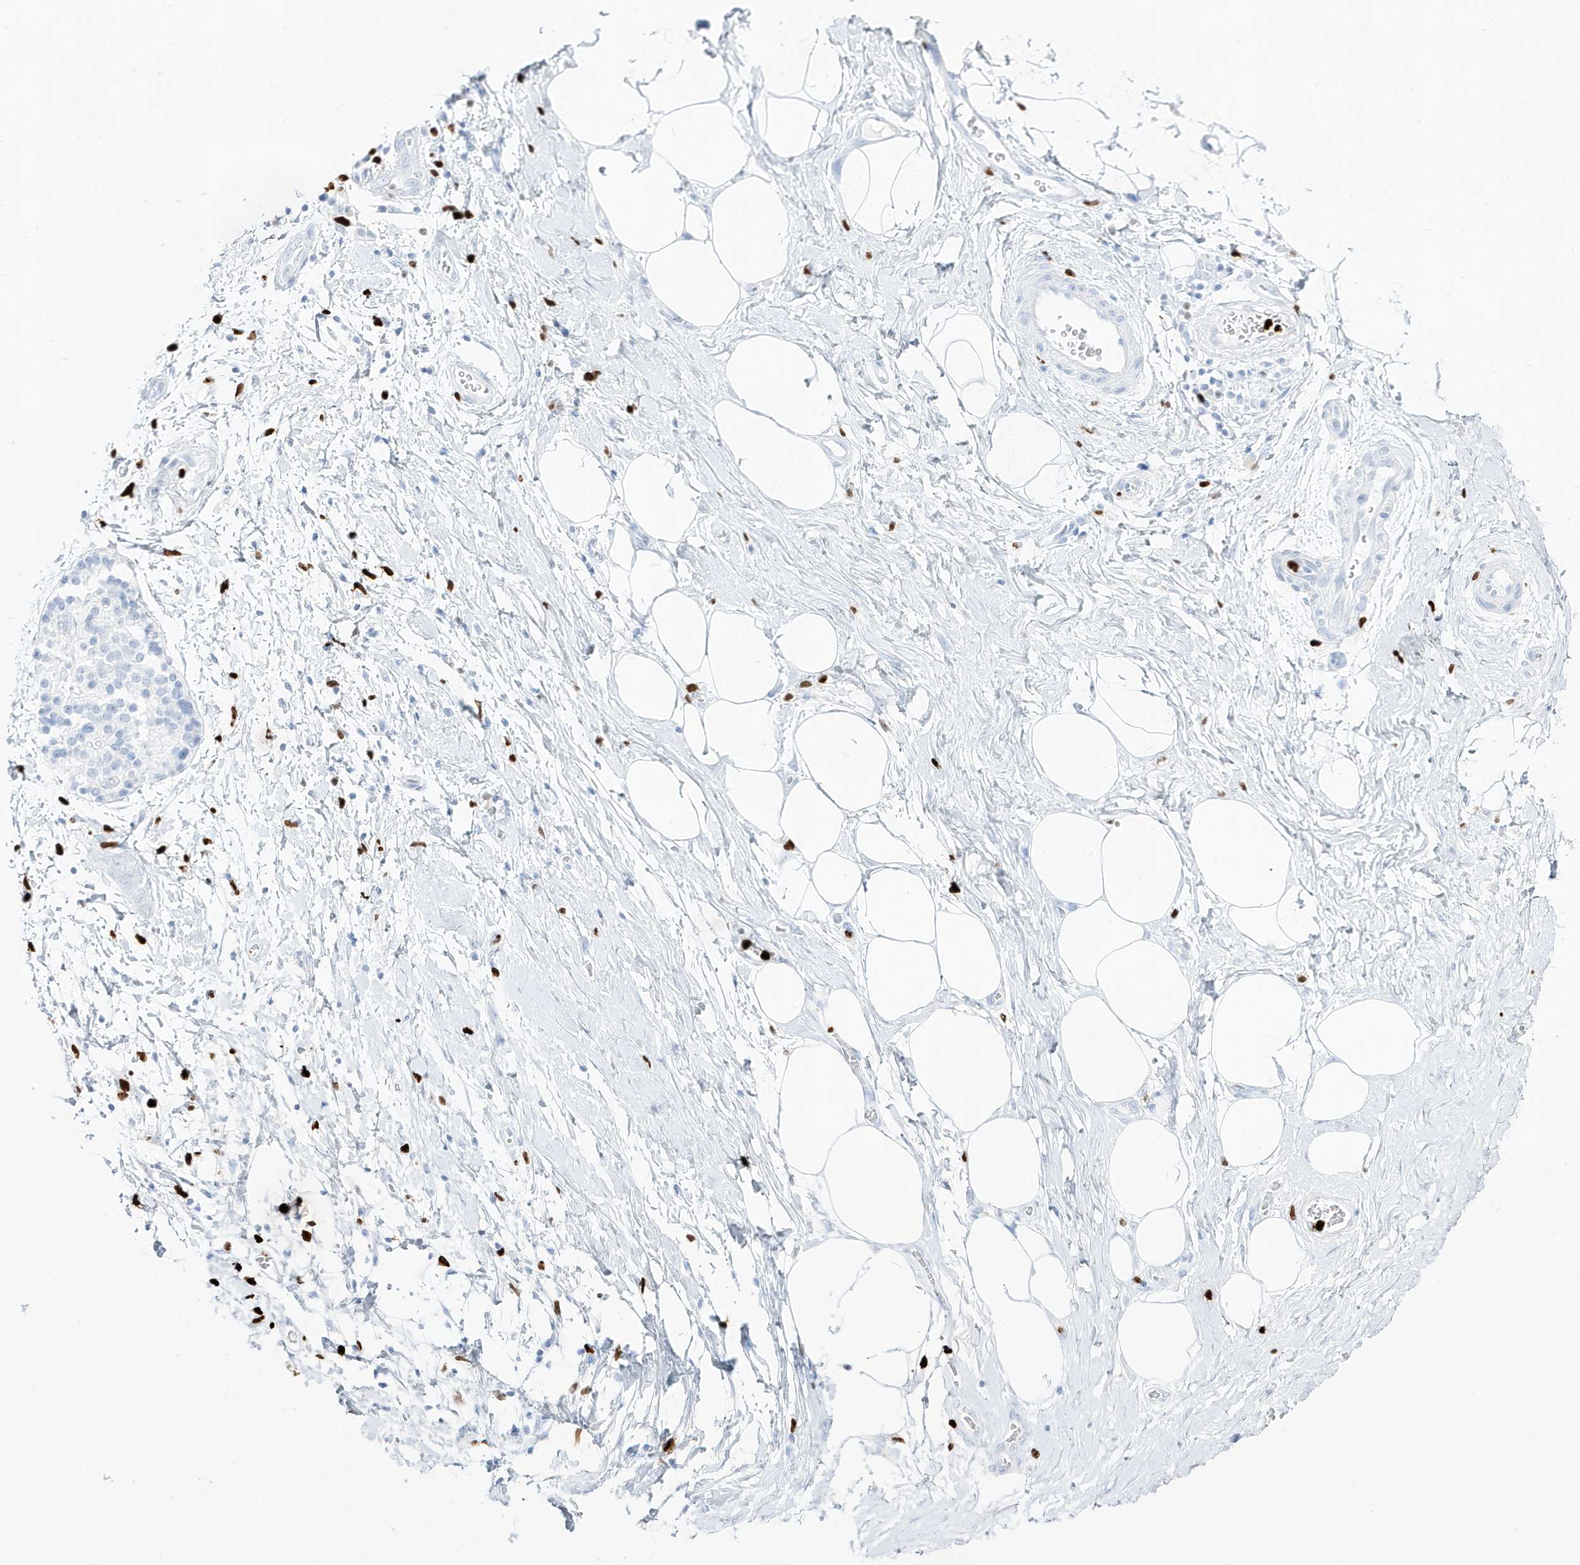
{"staining": {"intensity": "negative", "quantity": "none", "location": "none"}, "tissue": "adipose tissue", "cell_type": "Adipocytes", "image_type": "normal", "snomed": [{"axis": "morphology", "description": "Normal tissue, NOS"}, {"axis": "morphology", "description": "Adenocarcinoma, NOS"}, {"axis": "topography", "description": "Pancreas"}, {"axis": "topography", "description": "Peripheral nerve tissue"}], "caption": "Micrograph shows no protein expression in adipocytes of unremarkable adipose tissue.", "gene": "MNDA", "patient": {"sex": "male", "age": 59}}